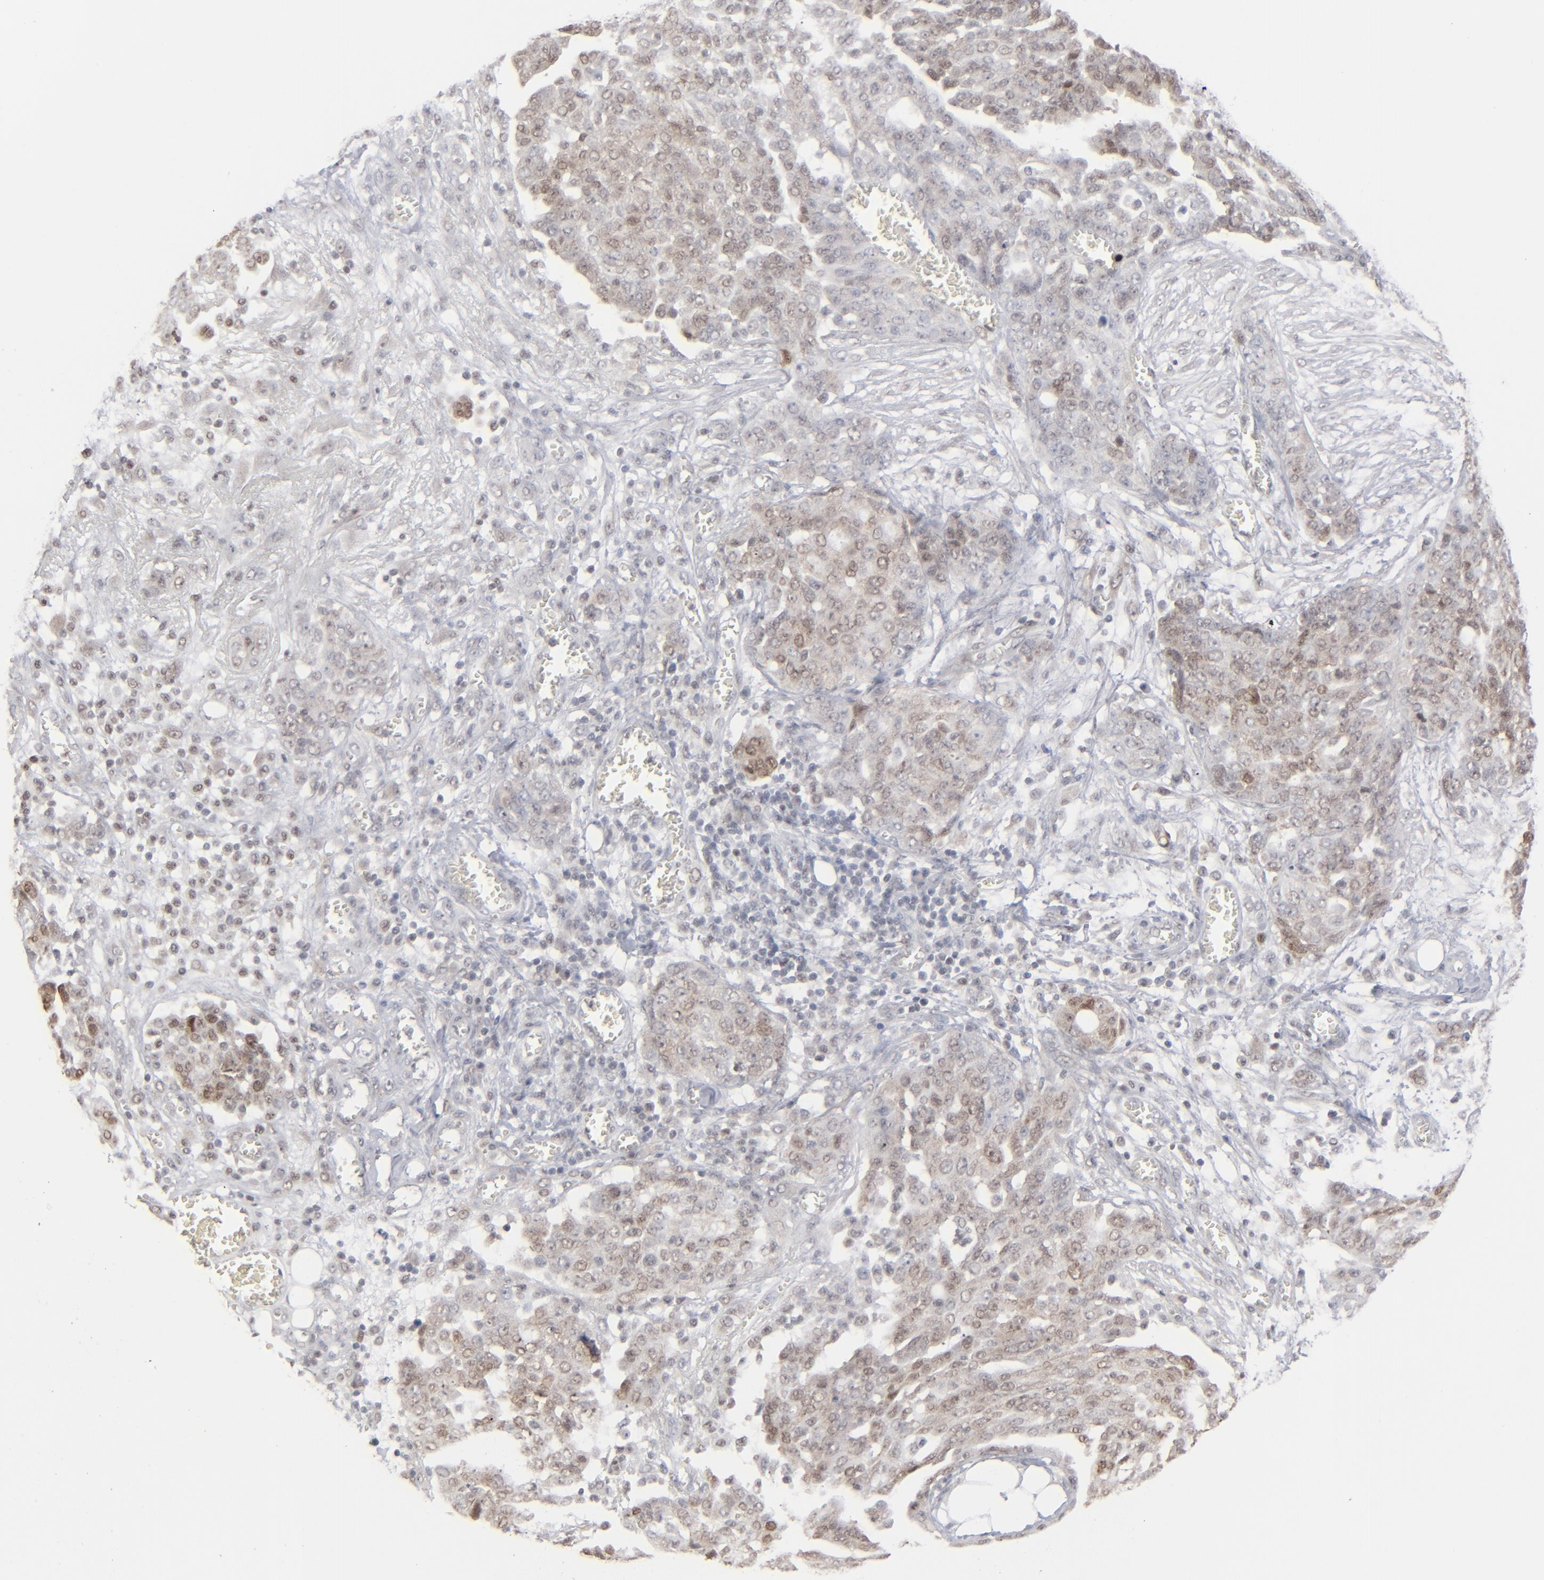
{"staining": {"intensity": "weak", "quantity": ">75%", "location": "cytoplasmic/membranous,nuclear"}, "tissue": "ovarian cancer", "cell_type": "Tumor cells", "image_type": "cancer", "snomed": [{"axis": "morphology", "description": "Cystadenocarcinoma, serous, NOS"}, {"axis": "topography", "description": "Soft tissue"}, {"axis": "topography", "description": "Ovary"}], "caption": "Immunohistochemical staining of human serous cystadenocarcinoma (ovarian) exhibits weak cytoplasmic/membranous and nuclear protein staining in approximately >75% of tumor cells. (DAB (3,3'-diaminobenzidine) IHC, brown staining for protein, blue staining for nuclei).", "gene": "IRF9", "patient": {"sex": "female", "age": 57}}